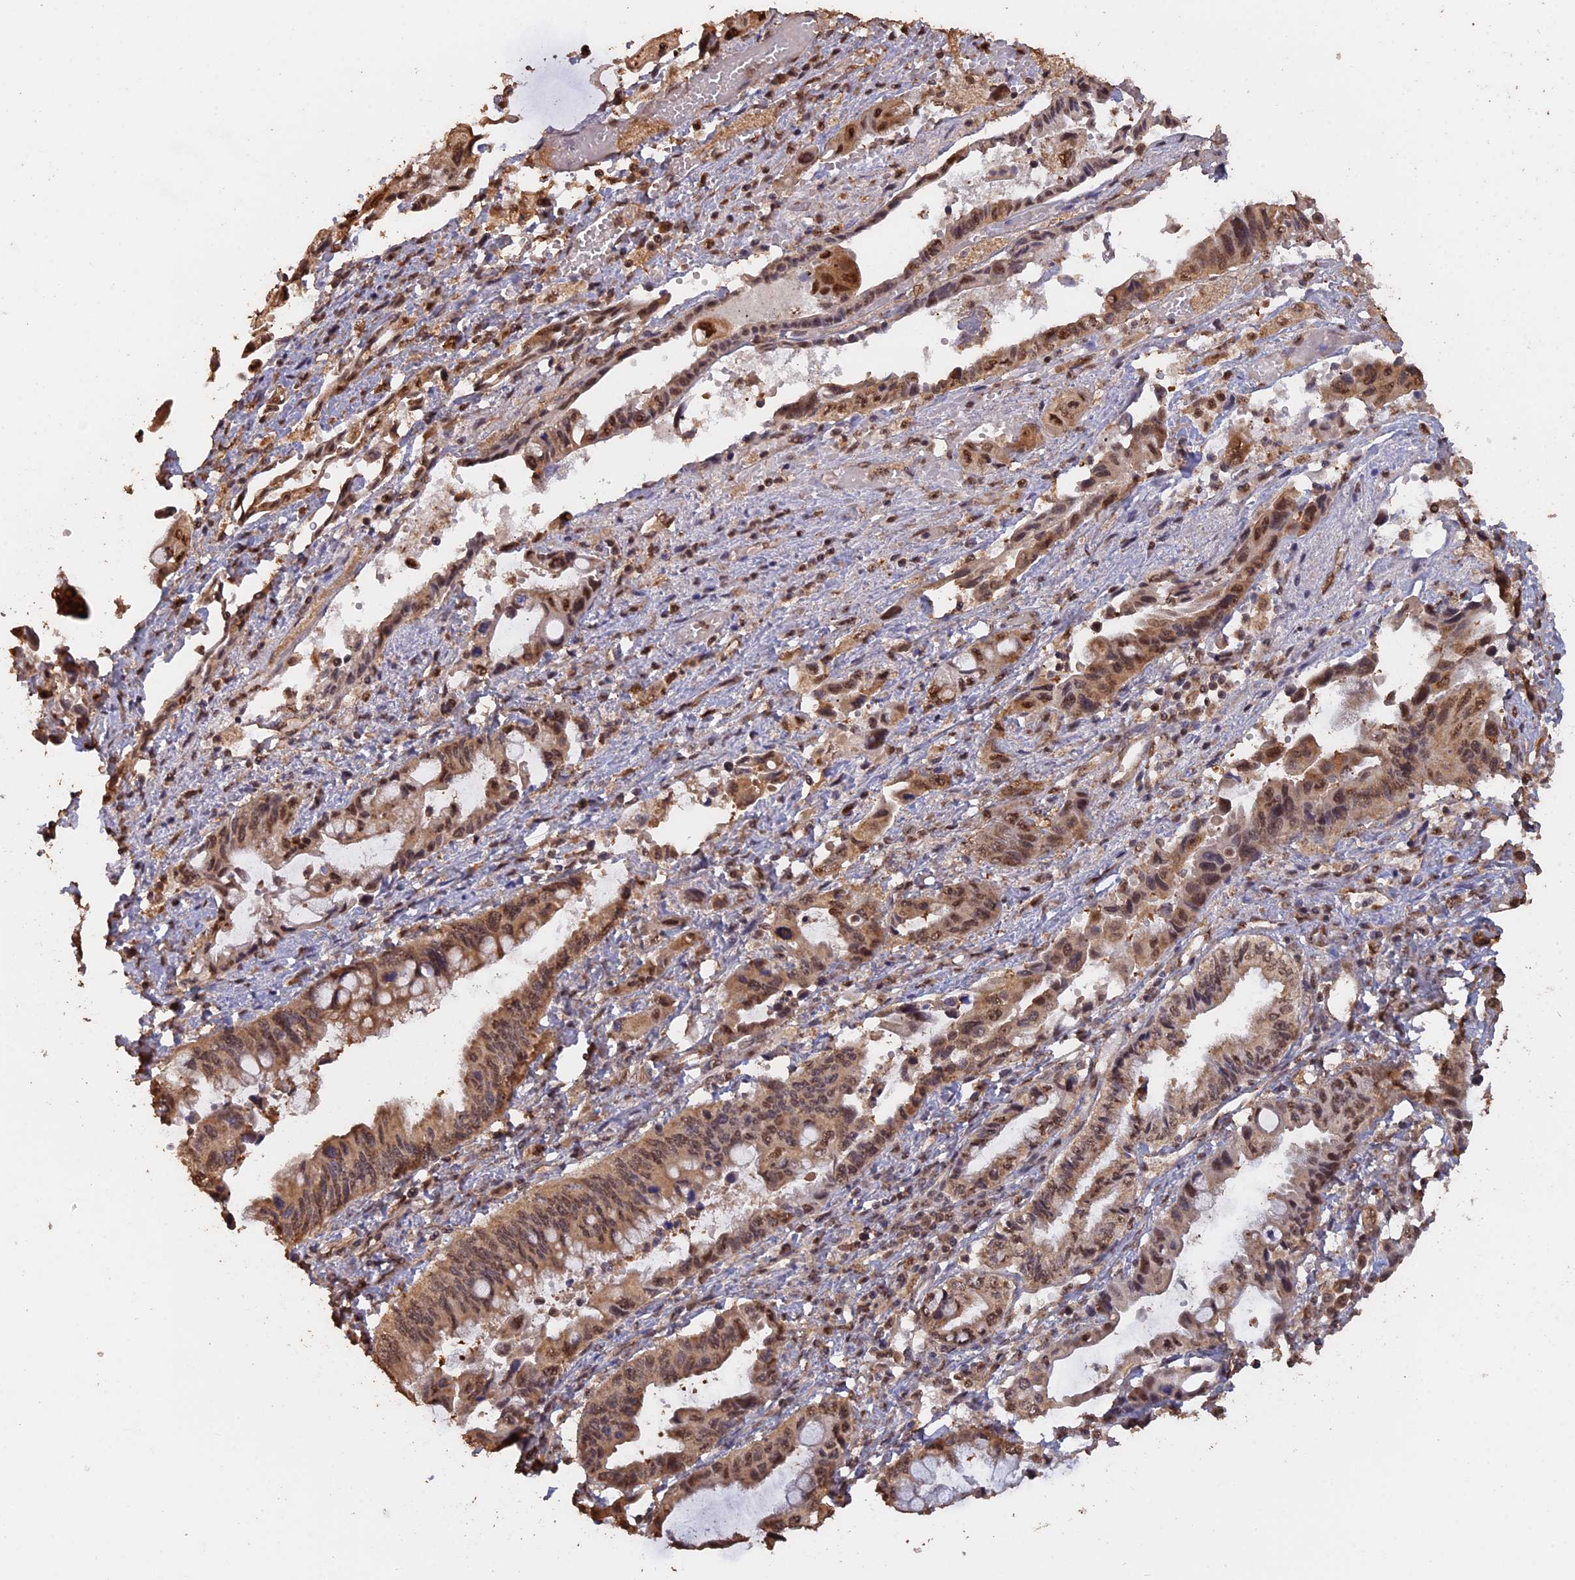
{"staining": {"intensity": "moderate", "quantity": ">75%", "location": "cytoplasmic/membranous,nuclear"}, "tissue": "pancreatic cancer", "cell_type": "Tumor cells", "image_type": "cancer", "snomed": [{"axis": "morphology", "description": "Adenocarcinoma, NOS"}, {"axis": "topography", "description": "Pancreas"}], "caption": "About >75% of tumor cells in human pancreatic cancer (adenocarcinoma) show moderate cytoplasmic/membranous and nuclear protein positivity as visualized by brown immunohistochemical staining.", "gene": "PSMC6", "patient": {"sex": "female", "age": 50}}